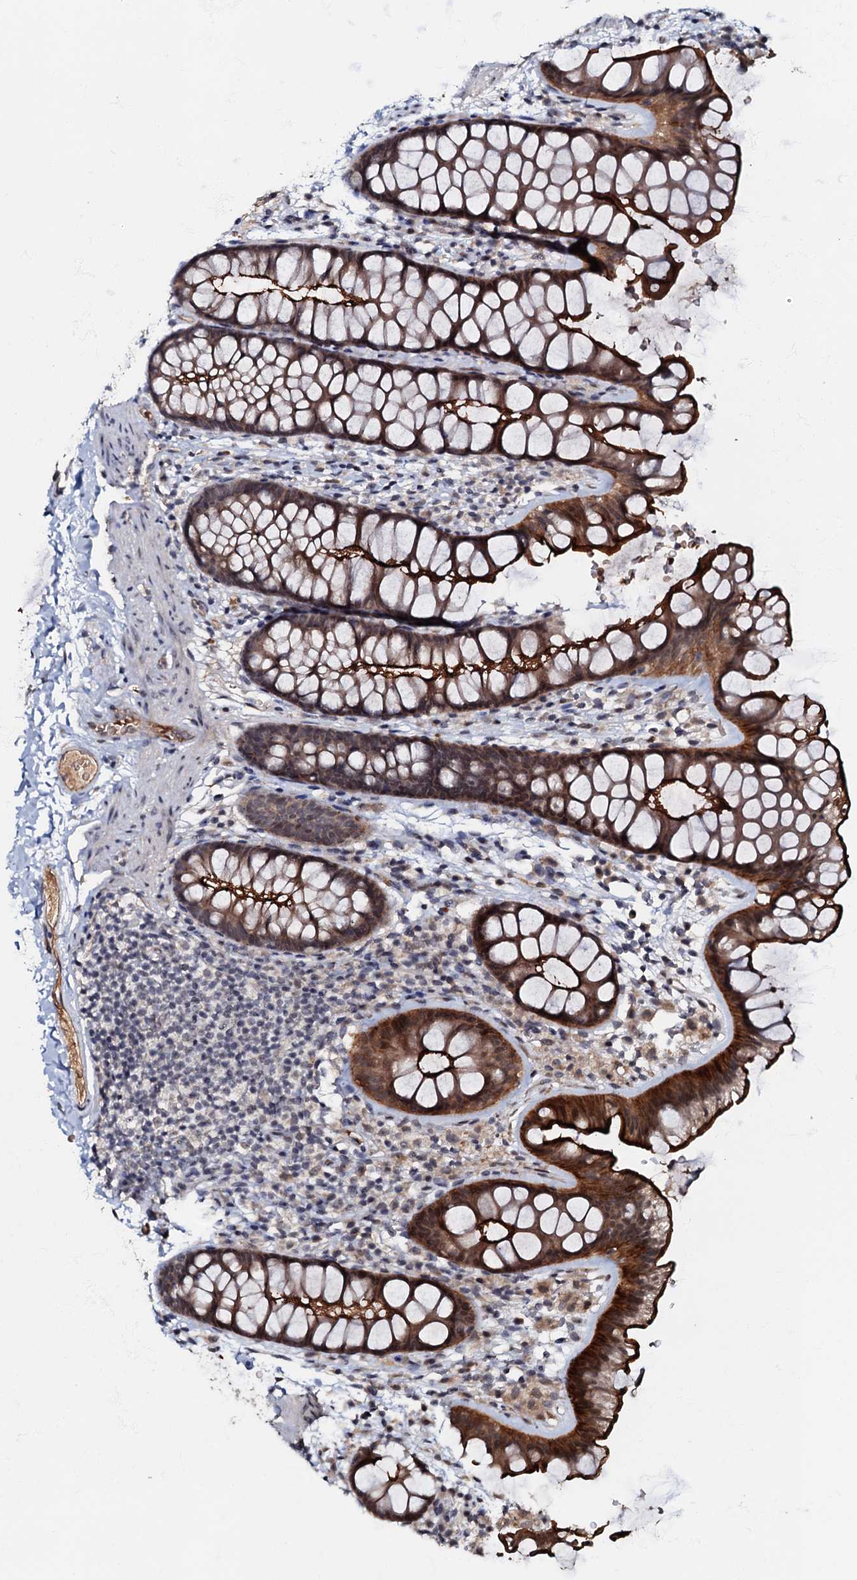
{"staining": {"intensity": "strong", "quantity": ">75%", "location": "cytoplasmic/membranous"}, "tissue": "colon", "cell_type": "Endothelial cells", "image_type": "normal", "snomed": [{"axis": "morphology", "description": "Normal tissue, NOS"}, {"axis": "topography", "description": "Colon"}], "caption": "High-power microscopy captured an immunohistochemistry micrograph of unremarkable colon, revealing strong cytoplasmic/membranous positivity in about >75% of endothelial cells. The staining was performed using DAB (3,3'-diaminobenzidine), with brown indicating positive protein expression. Nuclei are stained blue with hematoxylin.", "gene": "MANSC4", "patient": {"sex": "female", "age": 62}}